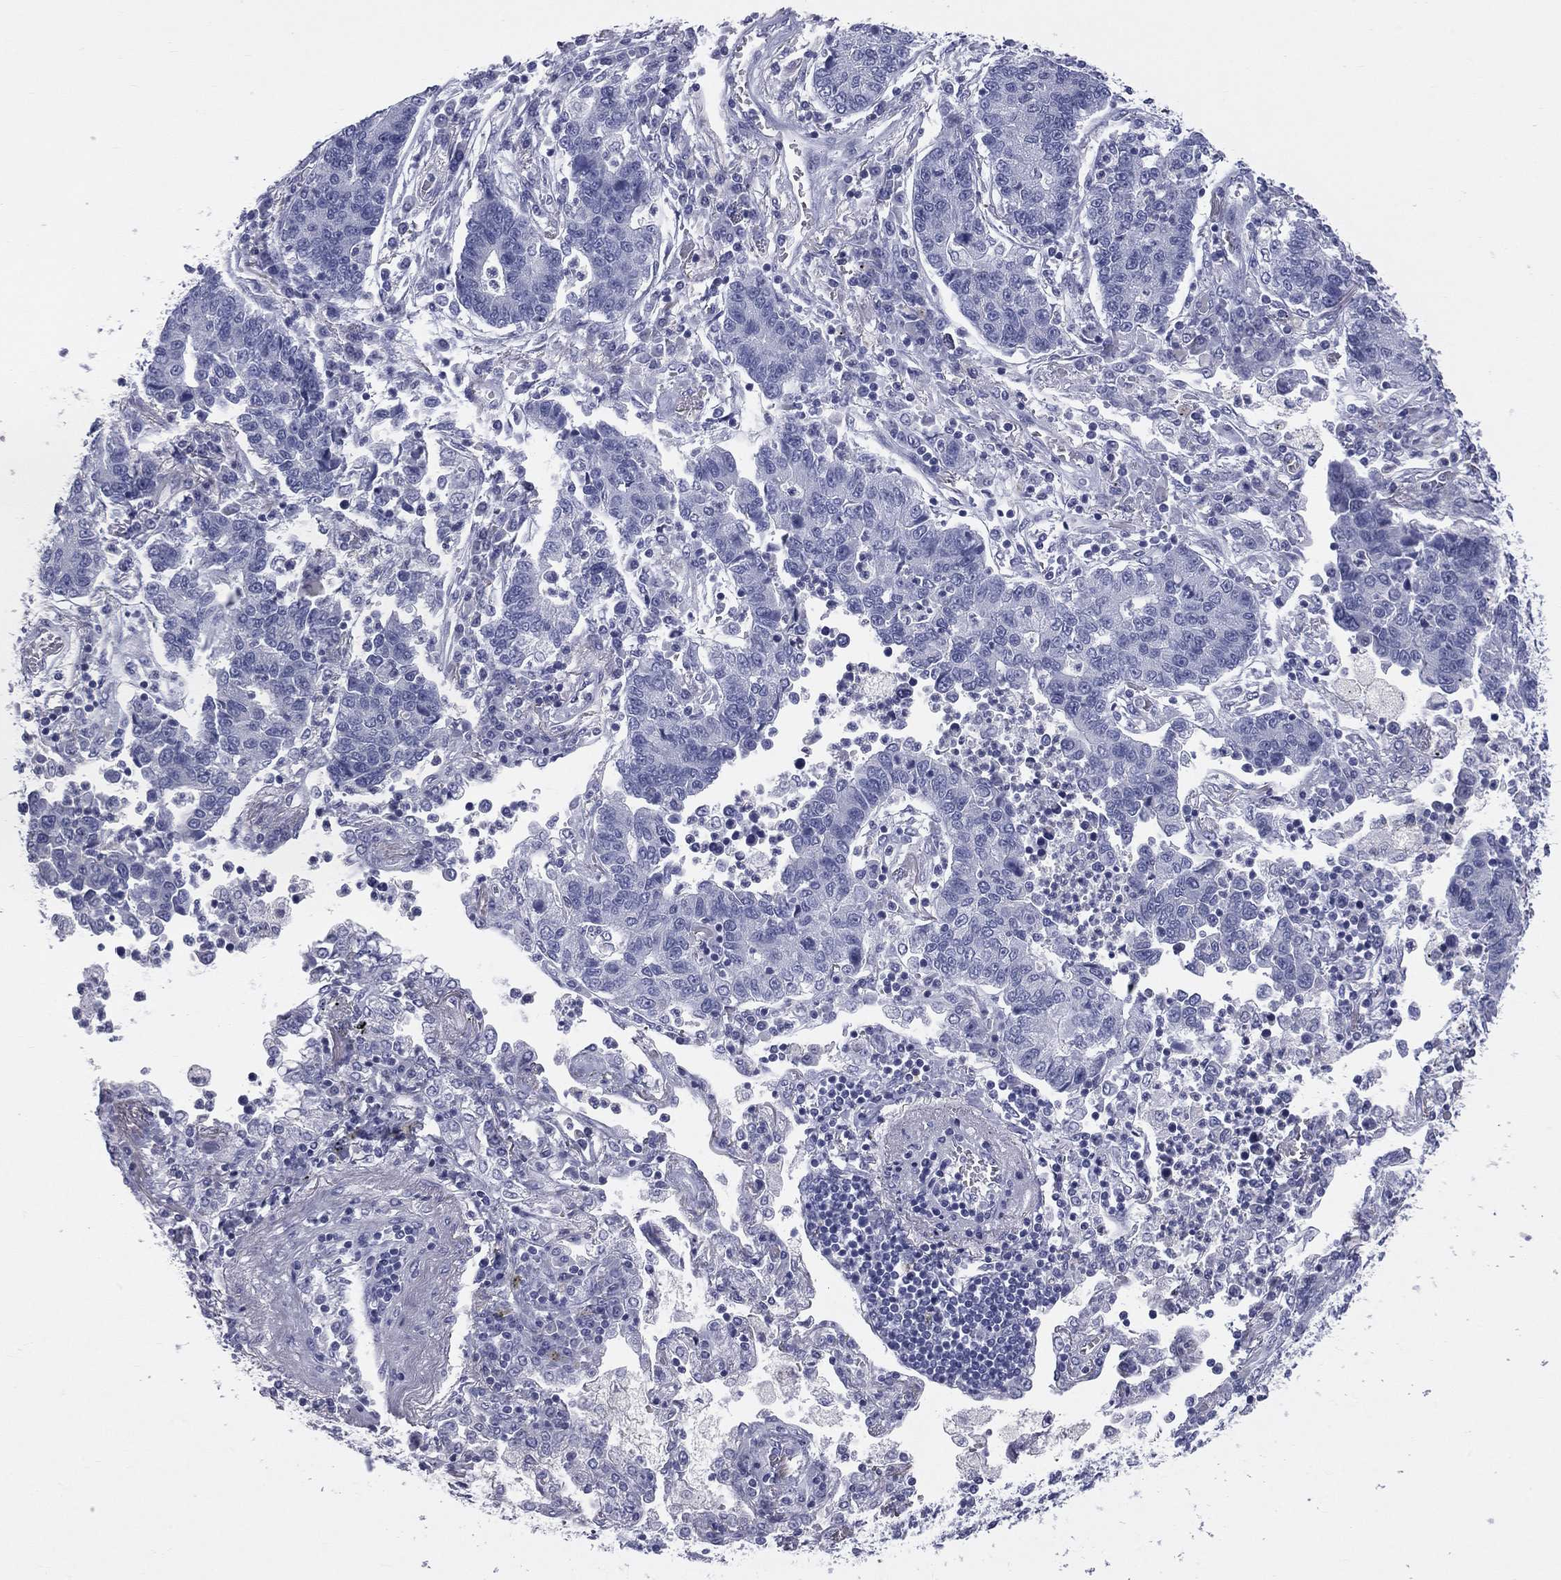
{"staining": {"intensity": "negative", "quantity": "none", "location": "none"}, "tissue": "lung cancer", "cell_type": "Tumor cells", "image_type": "cancer", "snomed": [{"axis": "morphology", "description": "Adenocarcinoma, NOS"}, {"axis": "topography", "description": "Lung"}], "caption": "DAB immunohistochemical staining of lung adenocarcinoma shows no significant expression in tumor cells.", "gene": "MLN", "patient": {"sex": "female", "age": 57}}